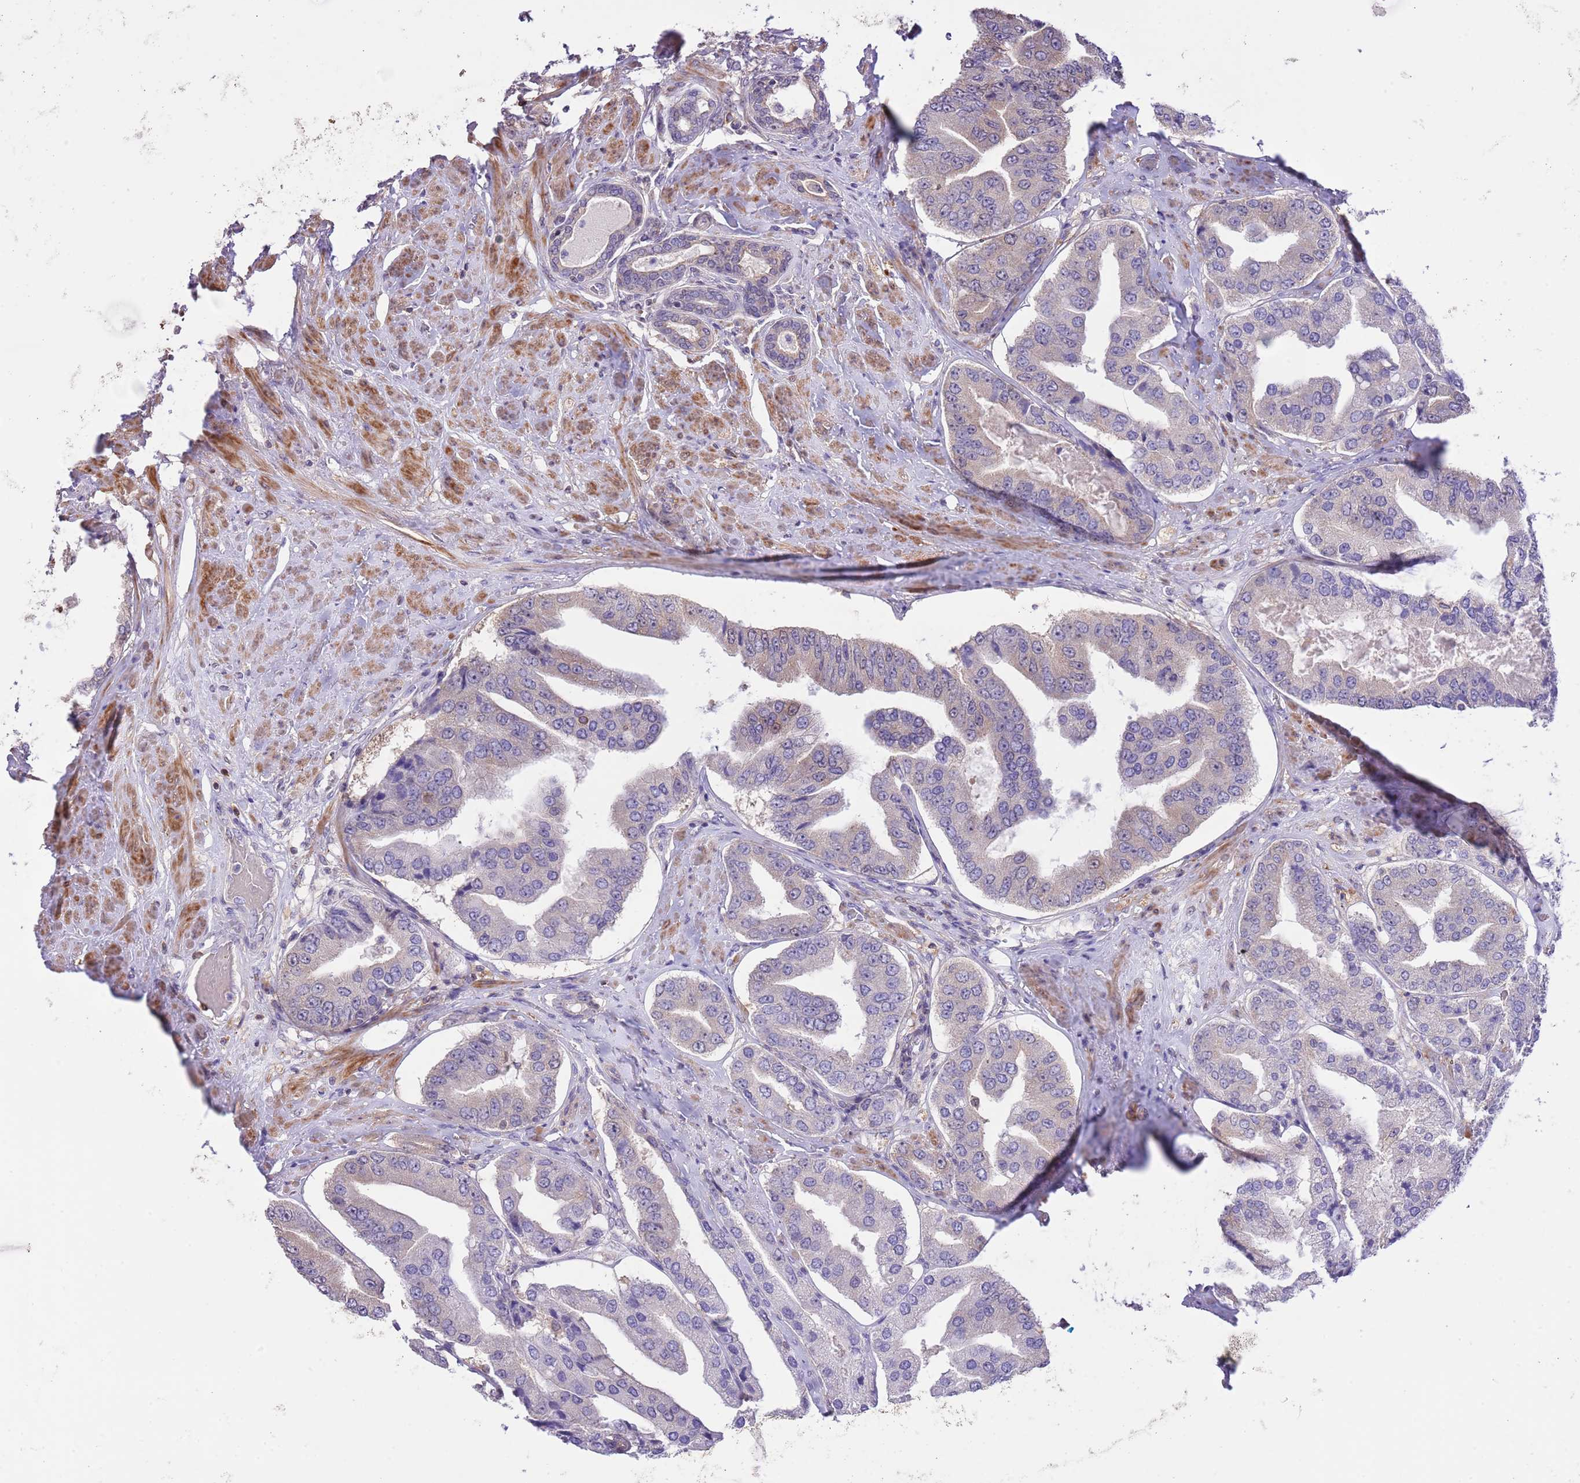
{"staining": {"intensity": "weak", "quantity": "<25%", "location": "cytoplasmic/membranous"}, "tissue": "prostate cancer", "cell_type": "Tumor cells", "image_type": "cancer", "snomed": [{"axis": "morphology", "description": "Adenocarcinoma, High grade"}, {"axis": "topography", "description": "Prostate"}], "caption": "High power microscopy micrograph of an immunohistochemistry histopathology image of high-grade adenocarcinoma (prostate), revealing no significant staining in tumor cells.", "gene": "PRR32", "patient": {"sex": "male", "age": 63}}